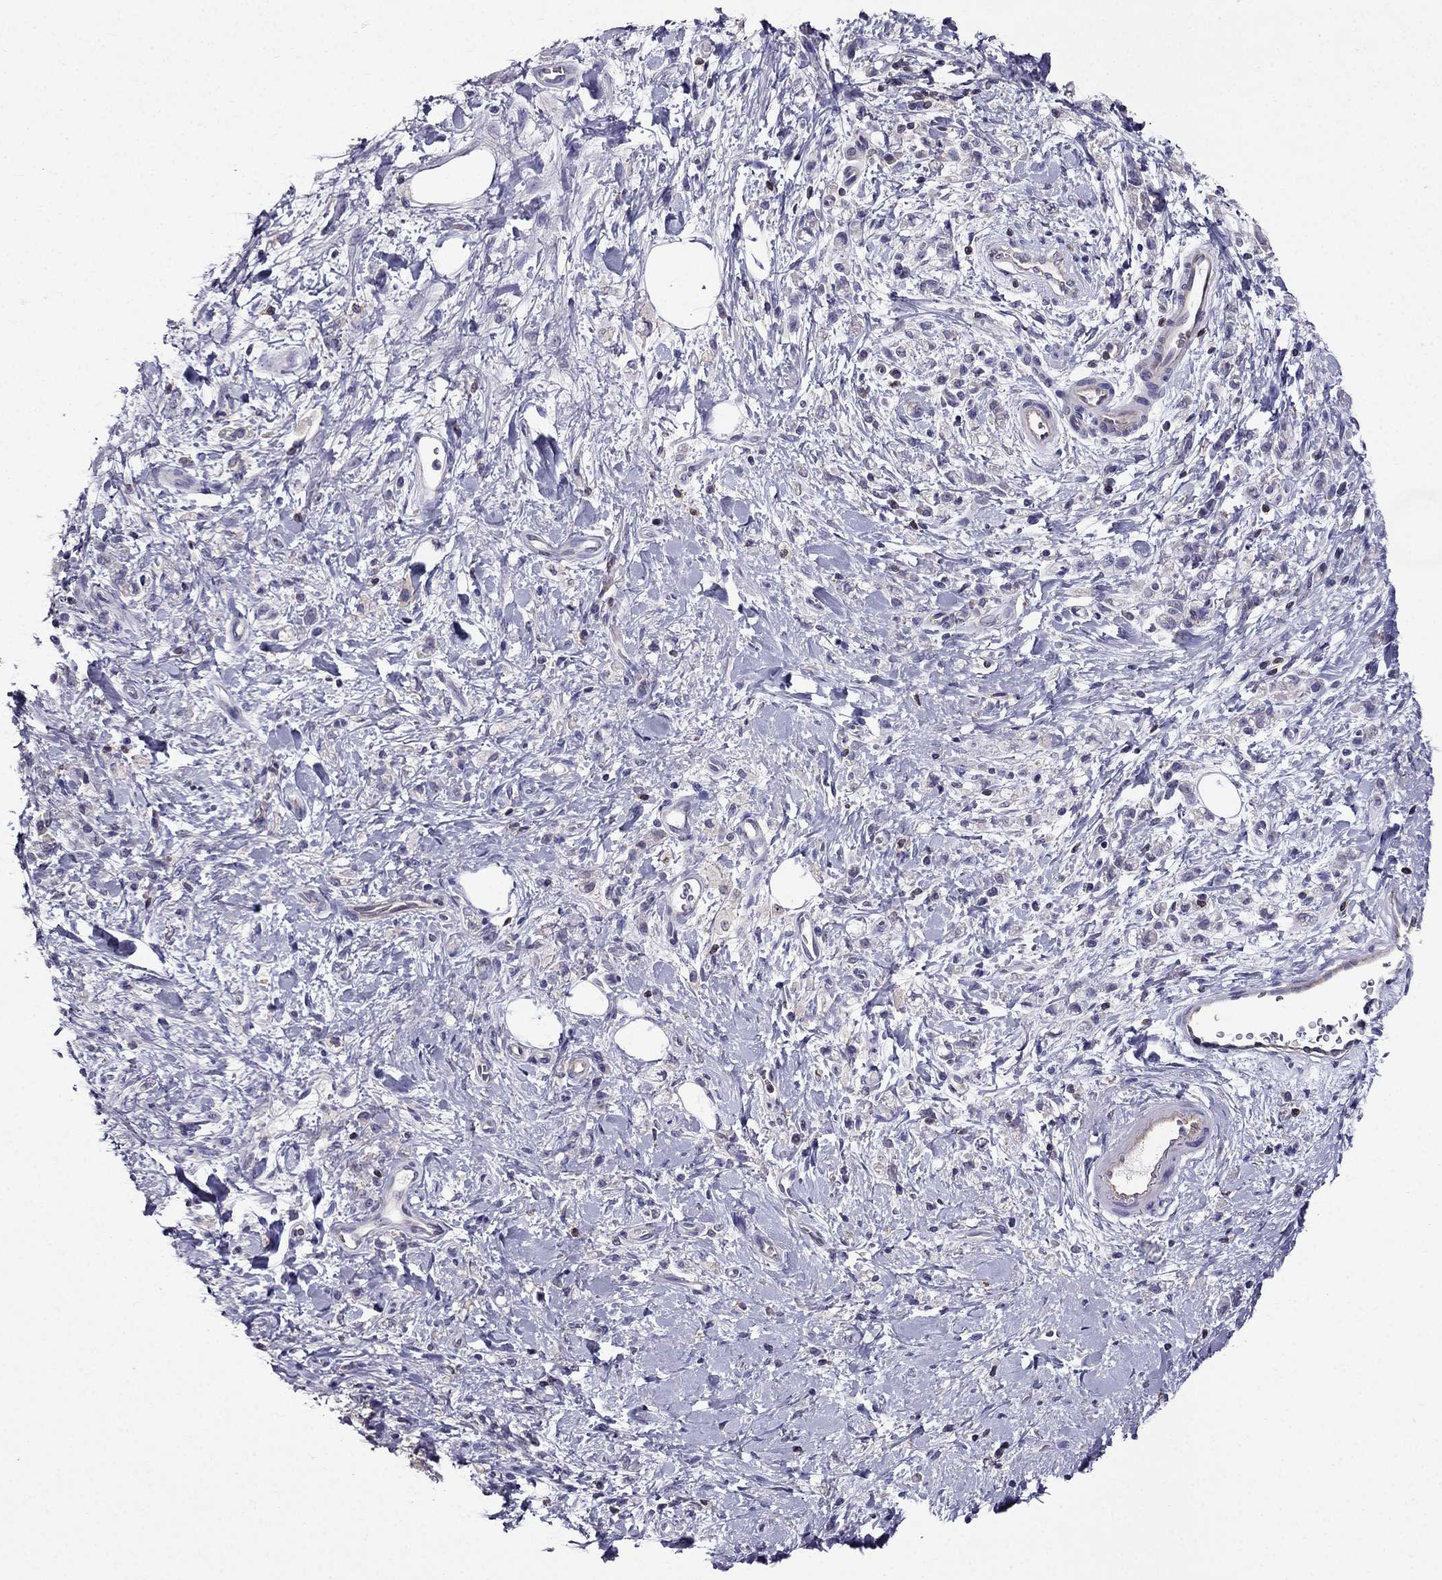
{"staining": {"intensity": "negative", "quantity": "none", "location": "none"}, "tissue": "stomach cancer", "cell_type": "Tumor cells", "image_type": "cancer", "snomed": [{"axis": "morphology", "description": "Adenocarcinoma, NOS"}, {"axis": "topography", "description": "Stomach"}], "caption": "Stomach adenocarcinoma stained for a protein using immunohistochemistry displays no staining tumor cells.", "gene": "AAK1", "patient": {"sex": "male", "age": 77}}